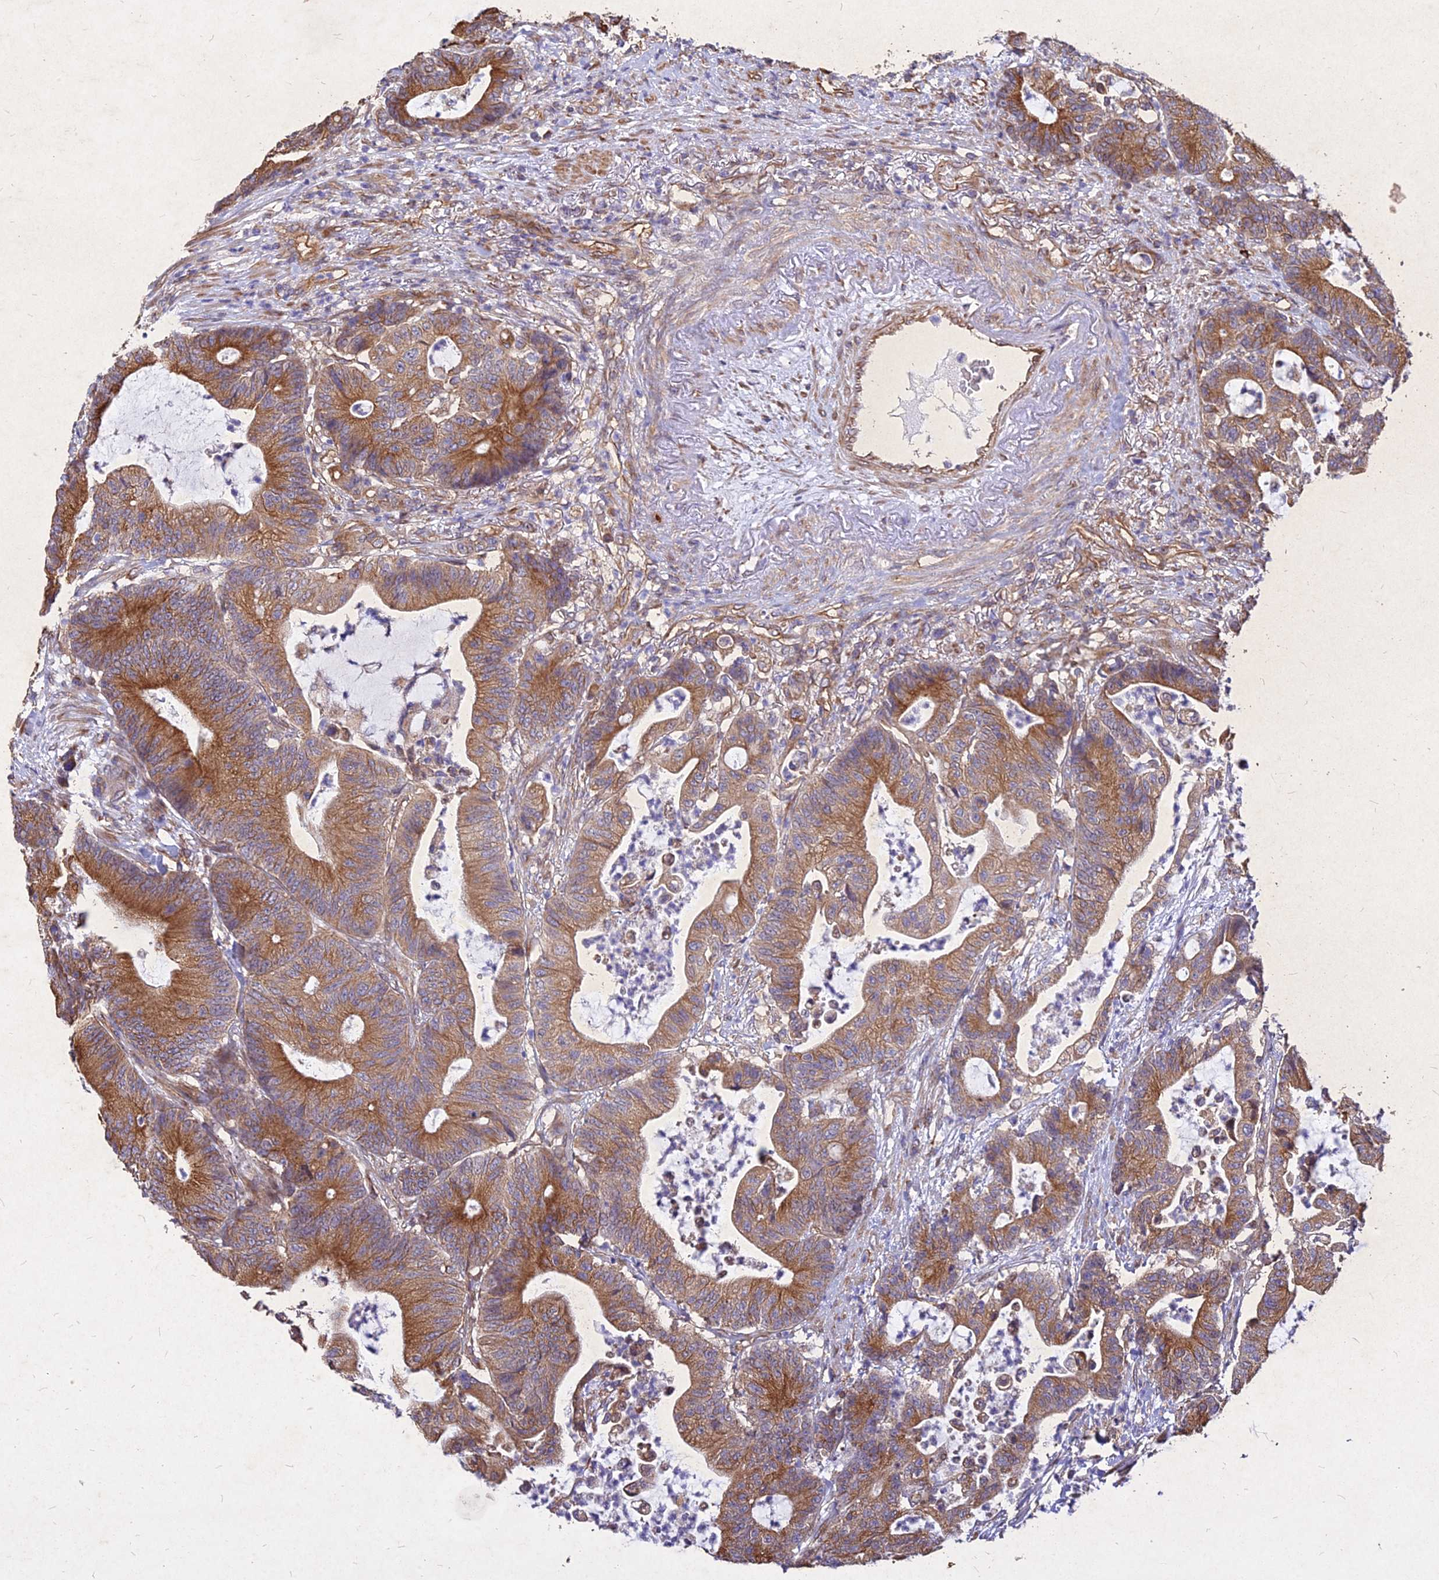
{"staining": {"intensity": "moderate", "quantity": ">75%", "location": "cytoplasmic/membranous"}, "tissue": "colorectal cancer", "cell_type": "Tumor cells", "image_type": "cancer", "snomed": [{"axis": "morphology", "description": "Adenocarcinoma, NOS"}, {"axis": "topography", "description": "Colon"}], "caption": "There is medium levels of moderate cytoplasmic/membranous staining in tumor cells of colorectal adenocarcinoma, as demonstrated by immunohistochemical staining (brown color).", "gene": "SKA1", "patient": {"sex": "female", "age": 84}}